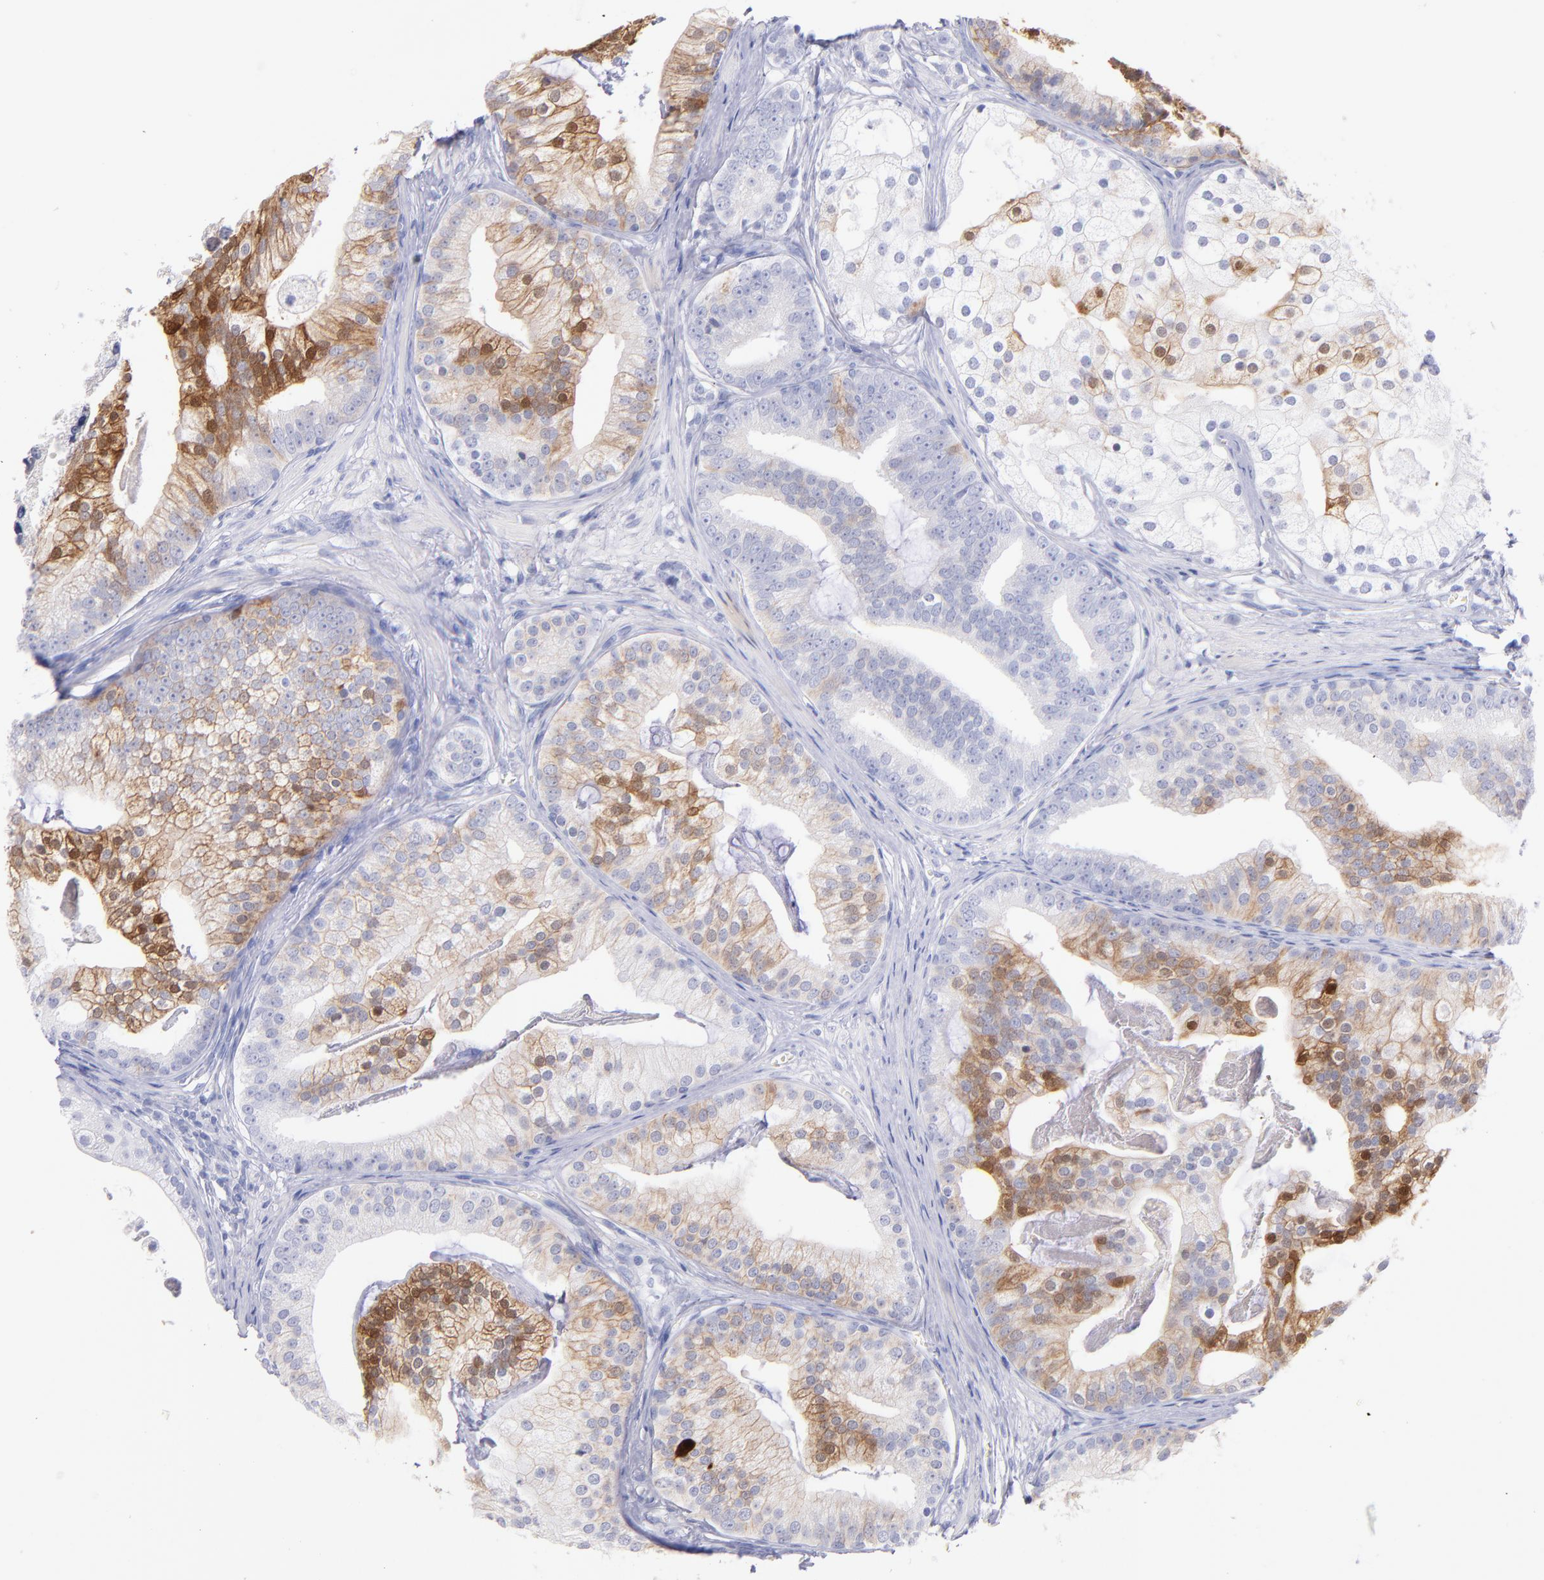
{"staining": {"intensity": "negative", "quantity": "none", "location": "none"}, "tissue": "prostate cancer", "cell_type": "Tumor cells", "image_type": "cancer", "snomed": [{"axis": "morphology", "description": "Adenocarcinoma, Low grade"}, {"axis": "topography", "description": "Prostate"}], "caption": "High power microscopy histopathology image of an immunohistochemistry micrograph of prostate cancer (low-grade adenocarcinoma), revealing no significant staining in tumor cells.", "gene": "SCGN", "patient": {"sex": "male", "age": 58}}